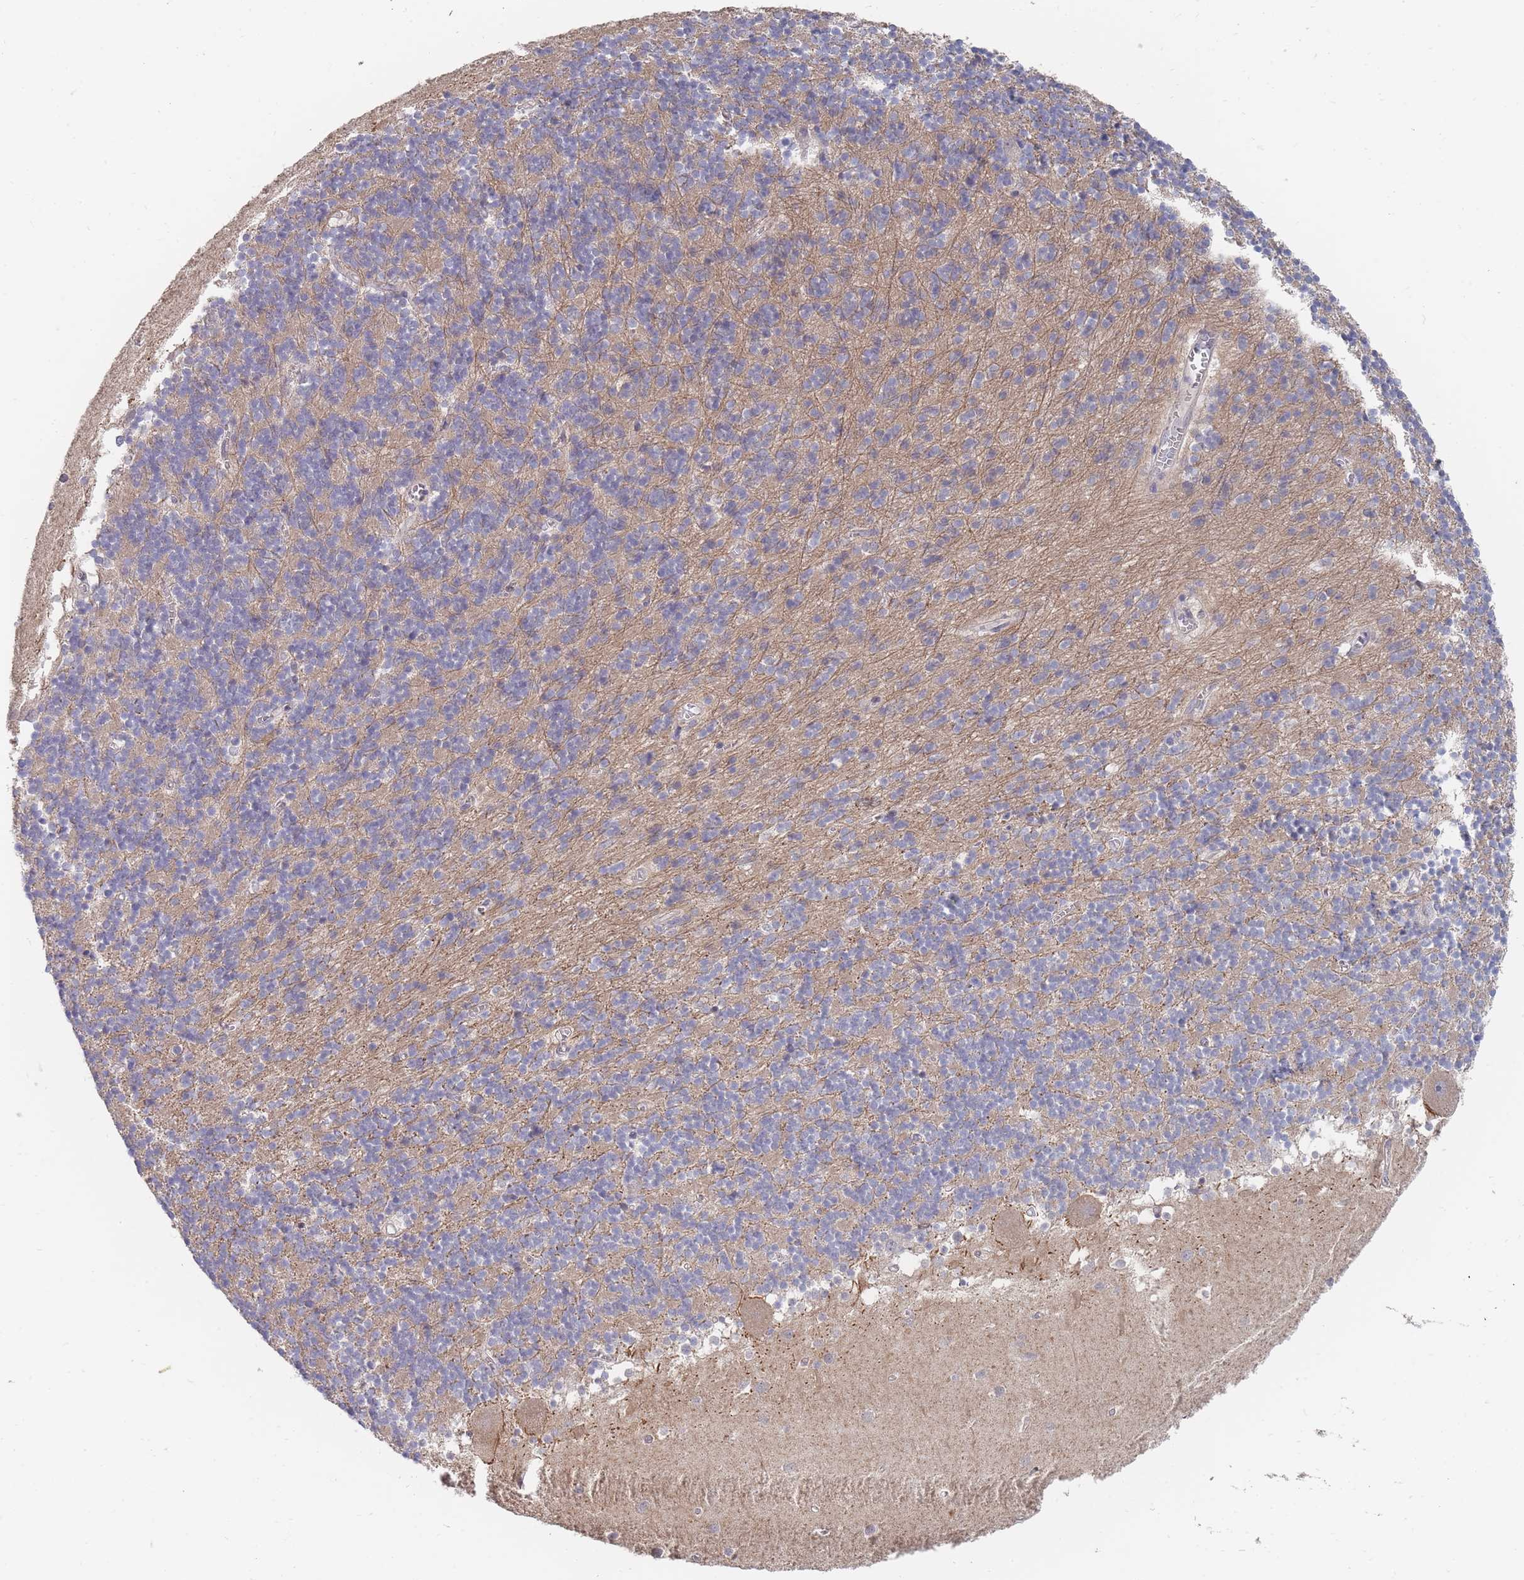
{"staining": {"intensity": "weak", "quantity": "25%-75%", "location": "cytoplasmic/membranous"}, "tissue": "cerebellum", "cell_type": "Cells in granular layer", "image_type": "normal", "snomed": [{"axis": "morphology", "description": "Normal tissue, NOS"}, {"axis": "topography", "description": "Cerebellum"}], "caption": "High-power microscopy captured an immunohistochemistry photomicrograph of unremarkable cerebellum, revealing weak cytoplasmic/membranous staining in about 25%-75% of cells in granular layer.", "gene": "SLC35F5", "patient": {"sex": "male", "age": 54}}